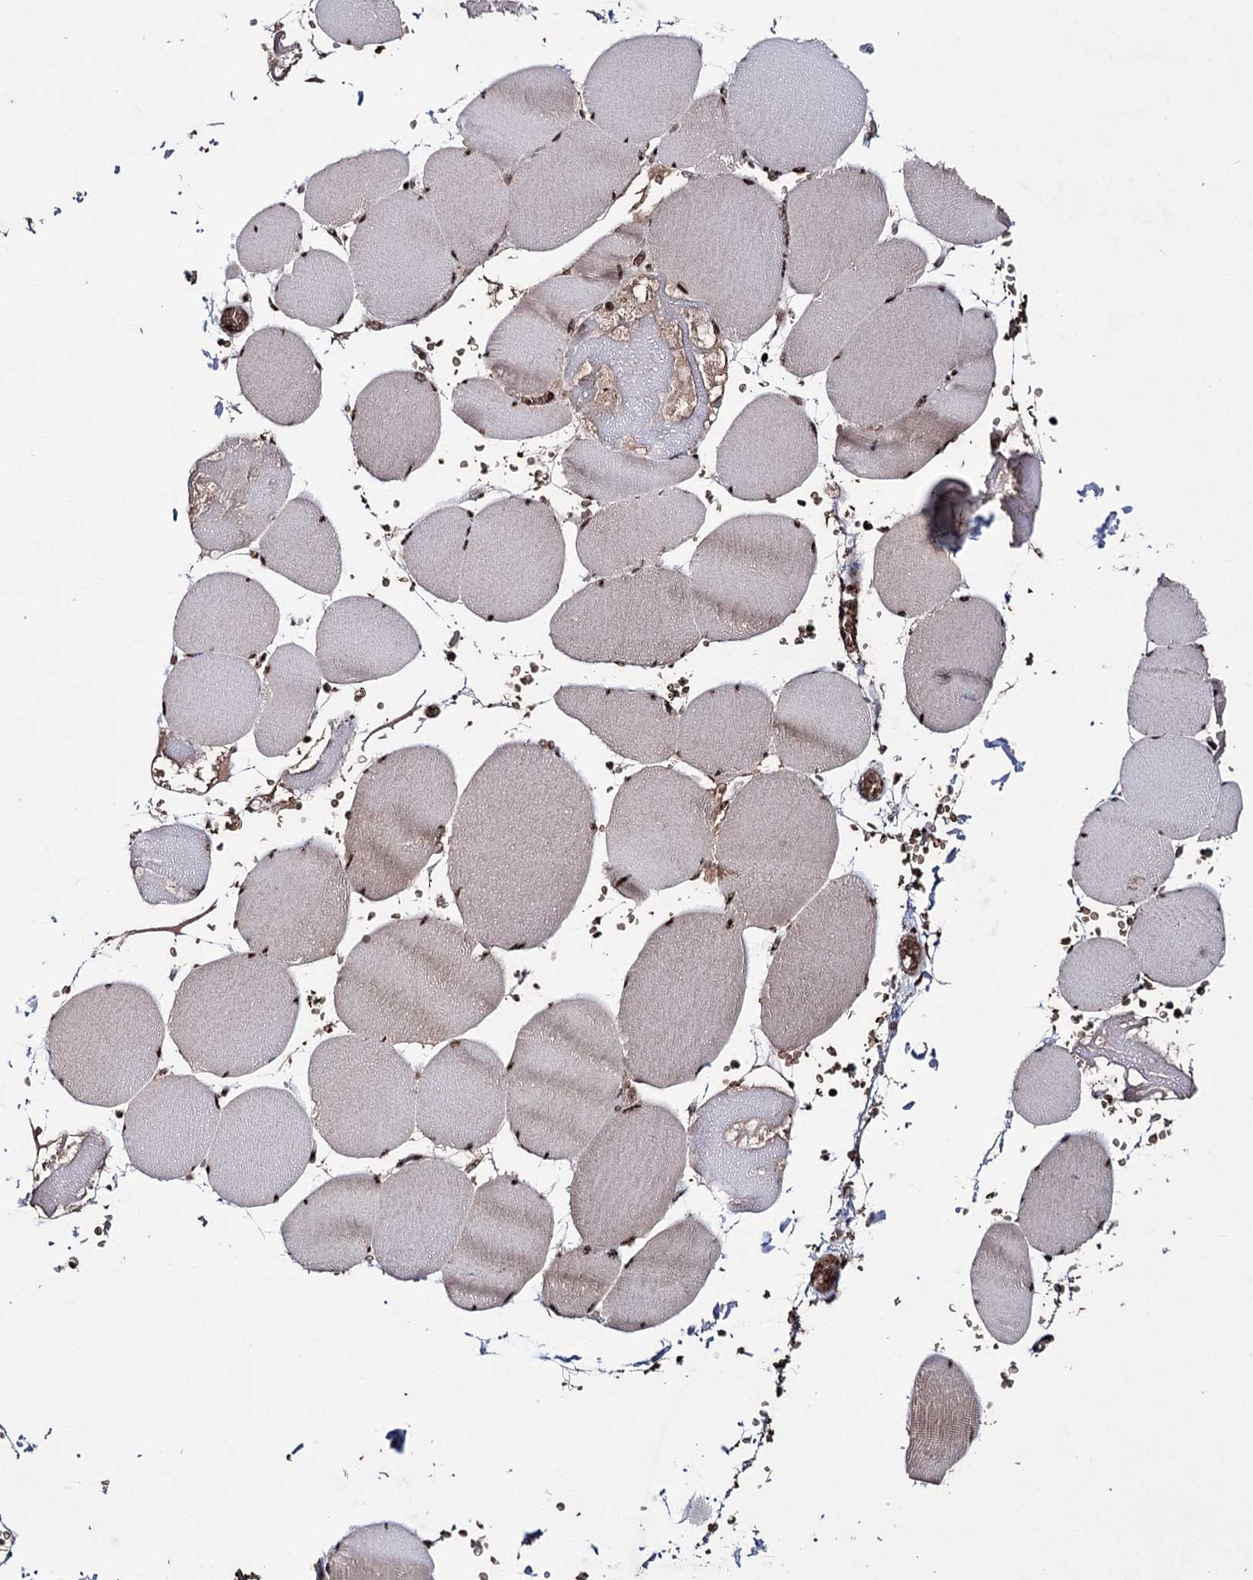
{"staining": {"intensity": "strong", "quantity": ">75%", "location": "nuclear"}, "tissue": "skeletal muscle", "cell_type": "Myocytes", "image_type": "normal", "snomed": [{"axis": "morphology", "description": "Normal tissue, NOS"}, {"axis": "topography", "description": "Skeletal muscle"}, {"axis": "topography", "description": "Head-Neck"}], "caption": "A high amount of strong nuclear expression is present in approximately >75% of myocytes in benign skeletal muscle. (DAB IHC with brightfield microscopy, high magnification).", "gene": "PRPF40A", "patient": {"sex": "male", "age": 66}}